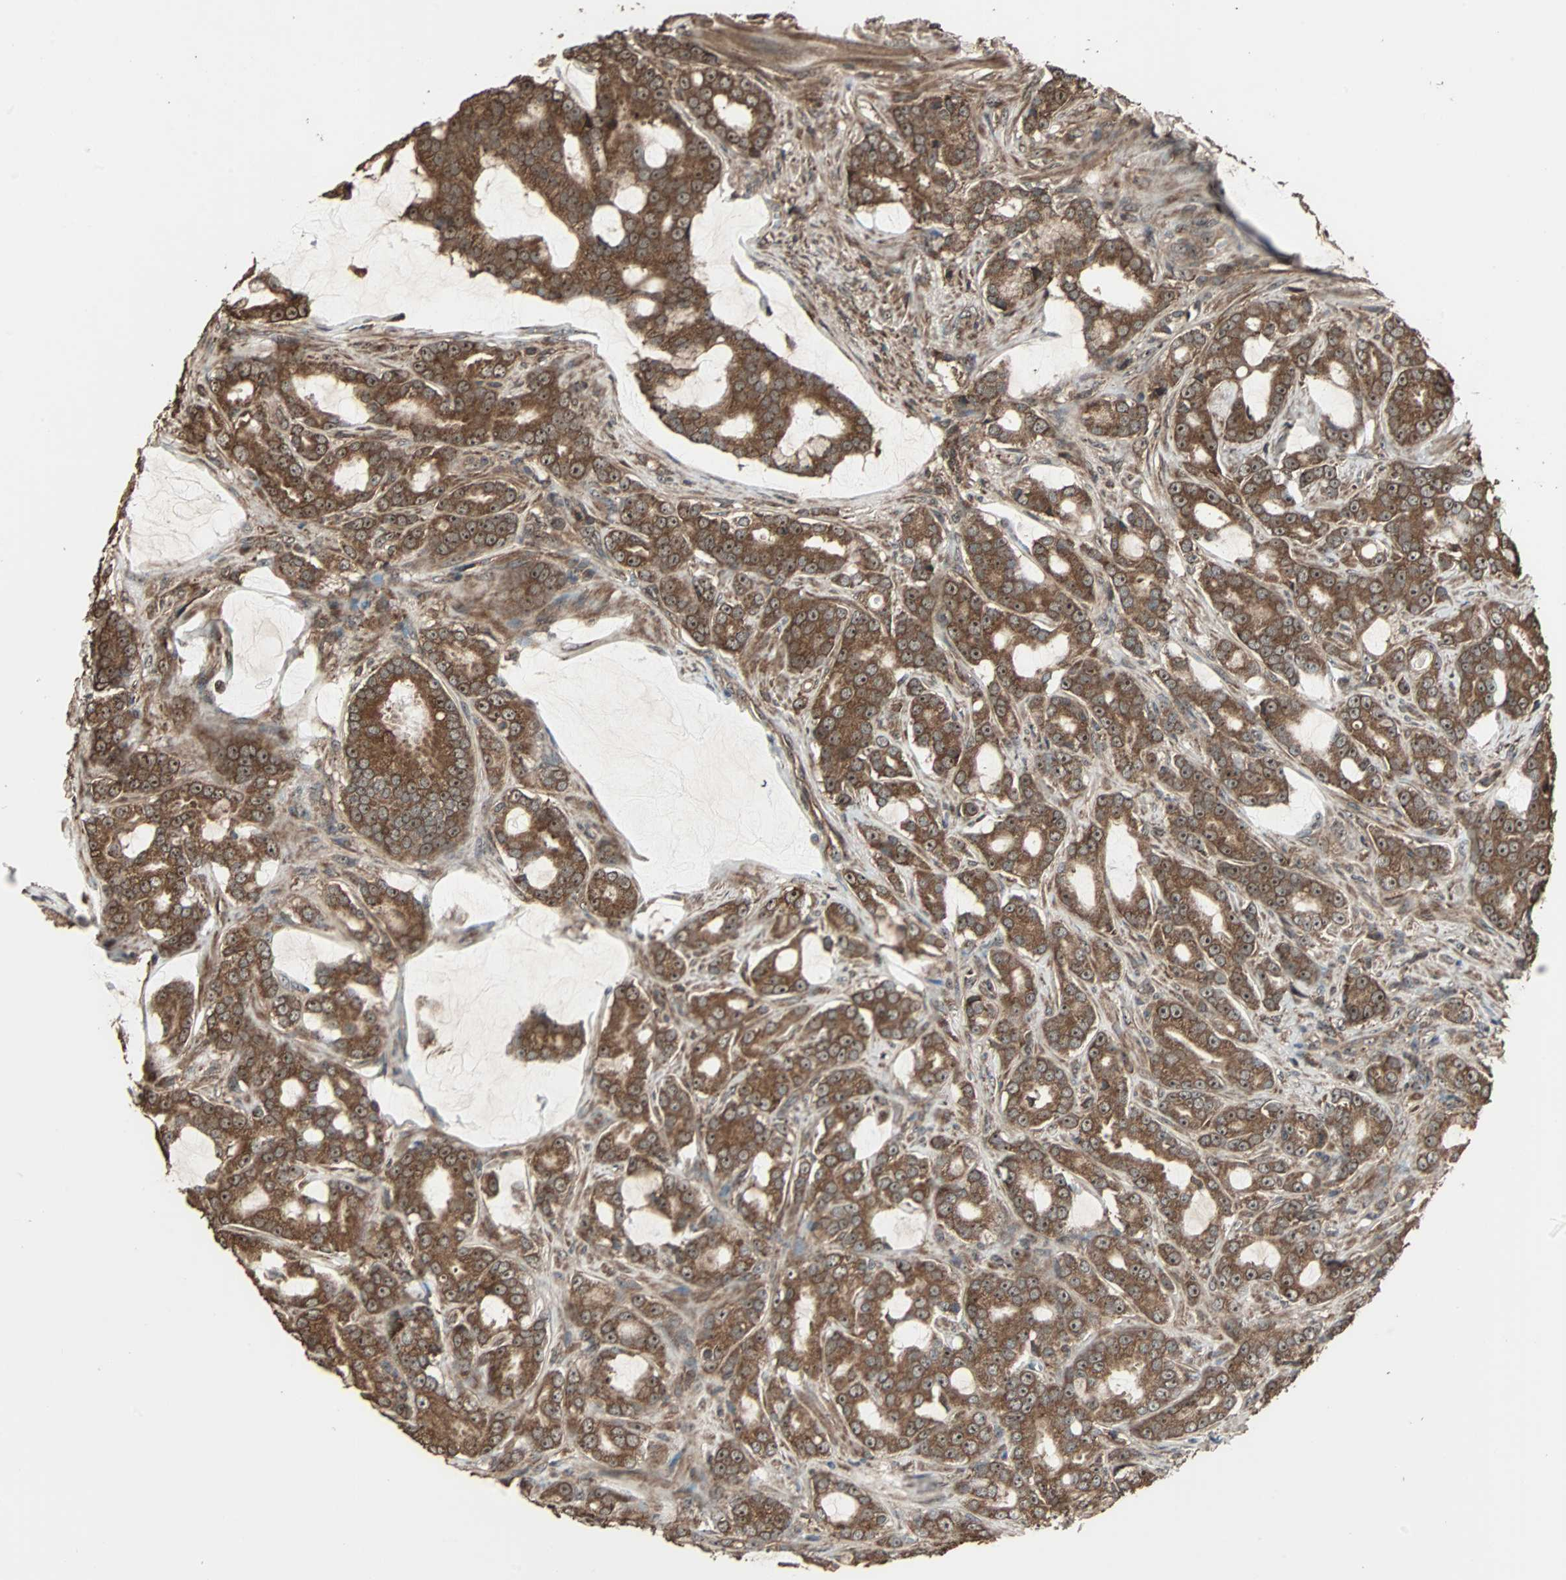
{"staining": {"intensity": "strong", "quantity": ">75%", "location": "cytoplasmic/membranous"}, "tissue": "prostate cancer", "cell_type": "Tumor cells", "image_type": "cancer", "snomed": [{"axis": "morphology", "description": "Adenocarcinoma, Low grade"}, {"axis": "topography", "description": "Prostate"}], "caption": "The photomicrograph displays immunohistochemical staining of low-grade adenocarcinoma (prostate). There is strong cytoplasmic/membranous positivity is present in about >75% of tumor cells.", "gene": "LAMTOR5", "patient": {"sex": "male", "age": 58}}